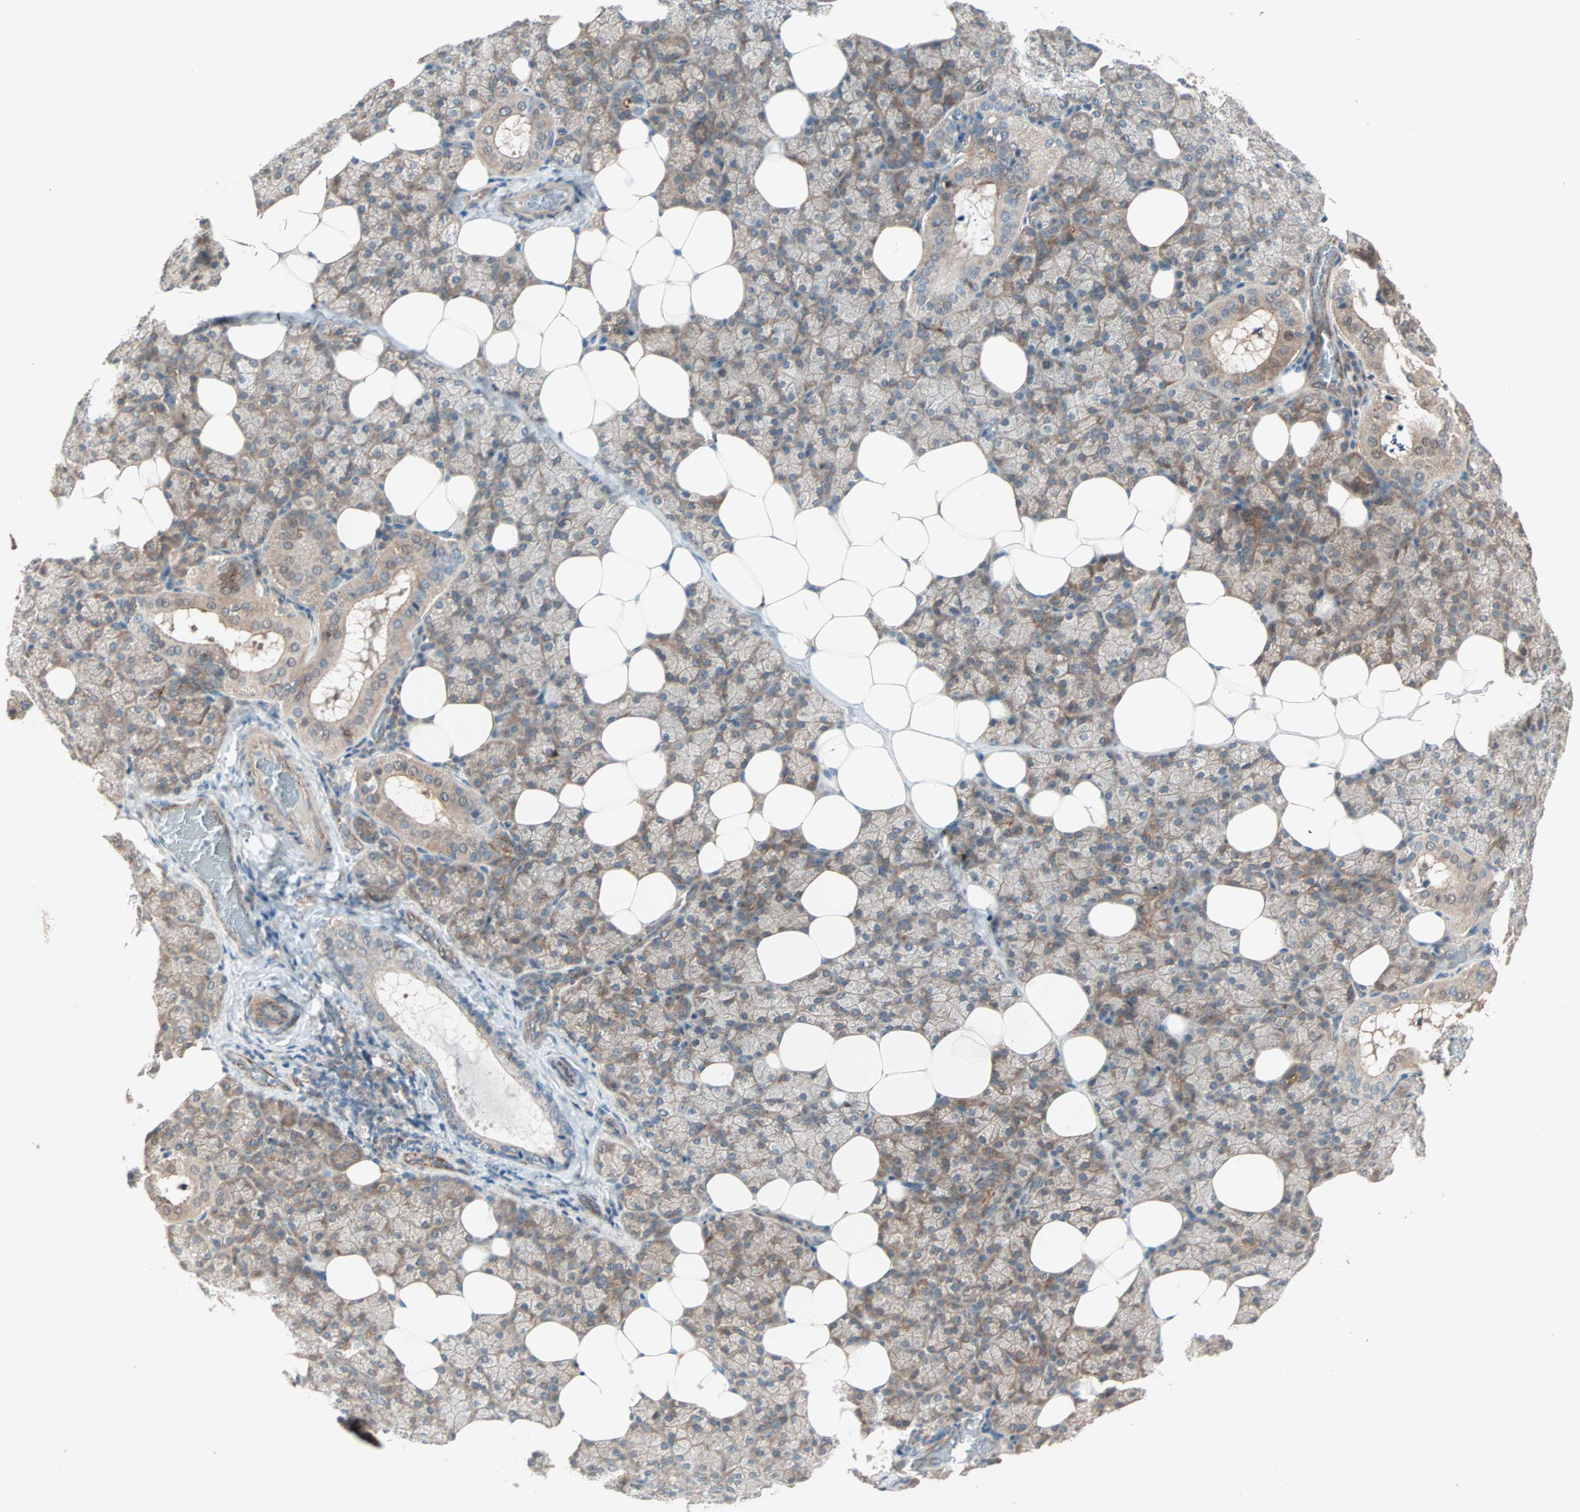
{"staining": {"intensity": "moderate", "quantity": "25%-75%", "location": "cytoplasmic/membranous"}, "tissue": "salivary gland", "cell_type": "Glandular cells", "image_type": "normal", "snomed": [{"axis": "morphology", "description": "Normal tissue, NOS"}, {"axis": "topography", "description": "Lymph node"}, {"axis": "topography", "description": "Salivary gland"}], "caption": "IHC image of unremarkable salivary gland: human salivary gland stained using immunohistochemistry (IHC) shows medium levels of moderate protein expression localized specifically in the cytoplasmic/membranous of glandular cells, appearing as a cytoplasmic/membranous brown color.", "gene": "SDSL", "patient": {"sex": "male", "age": 8}}